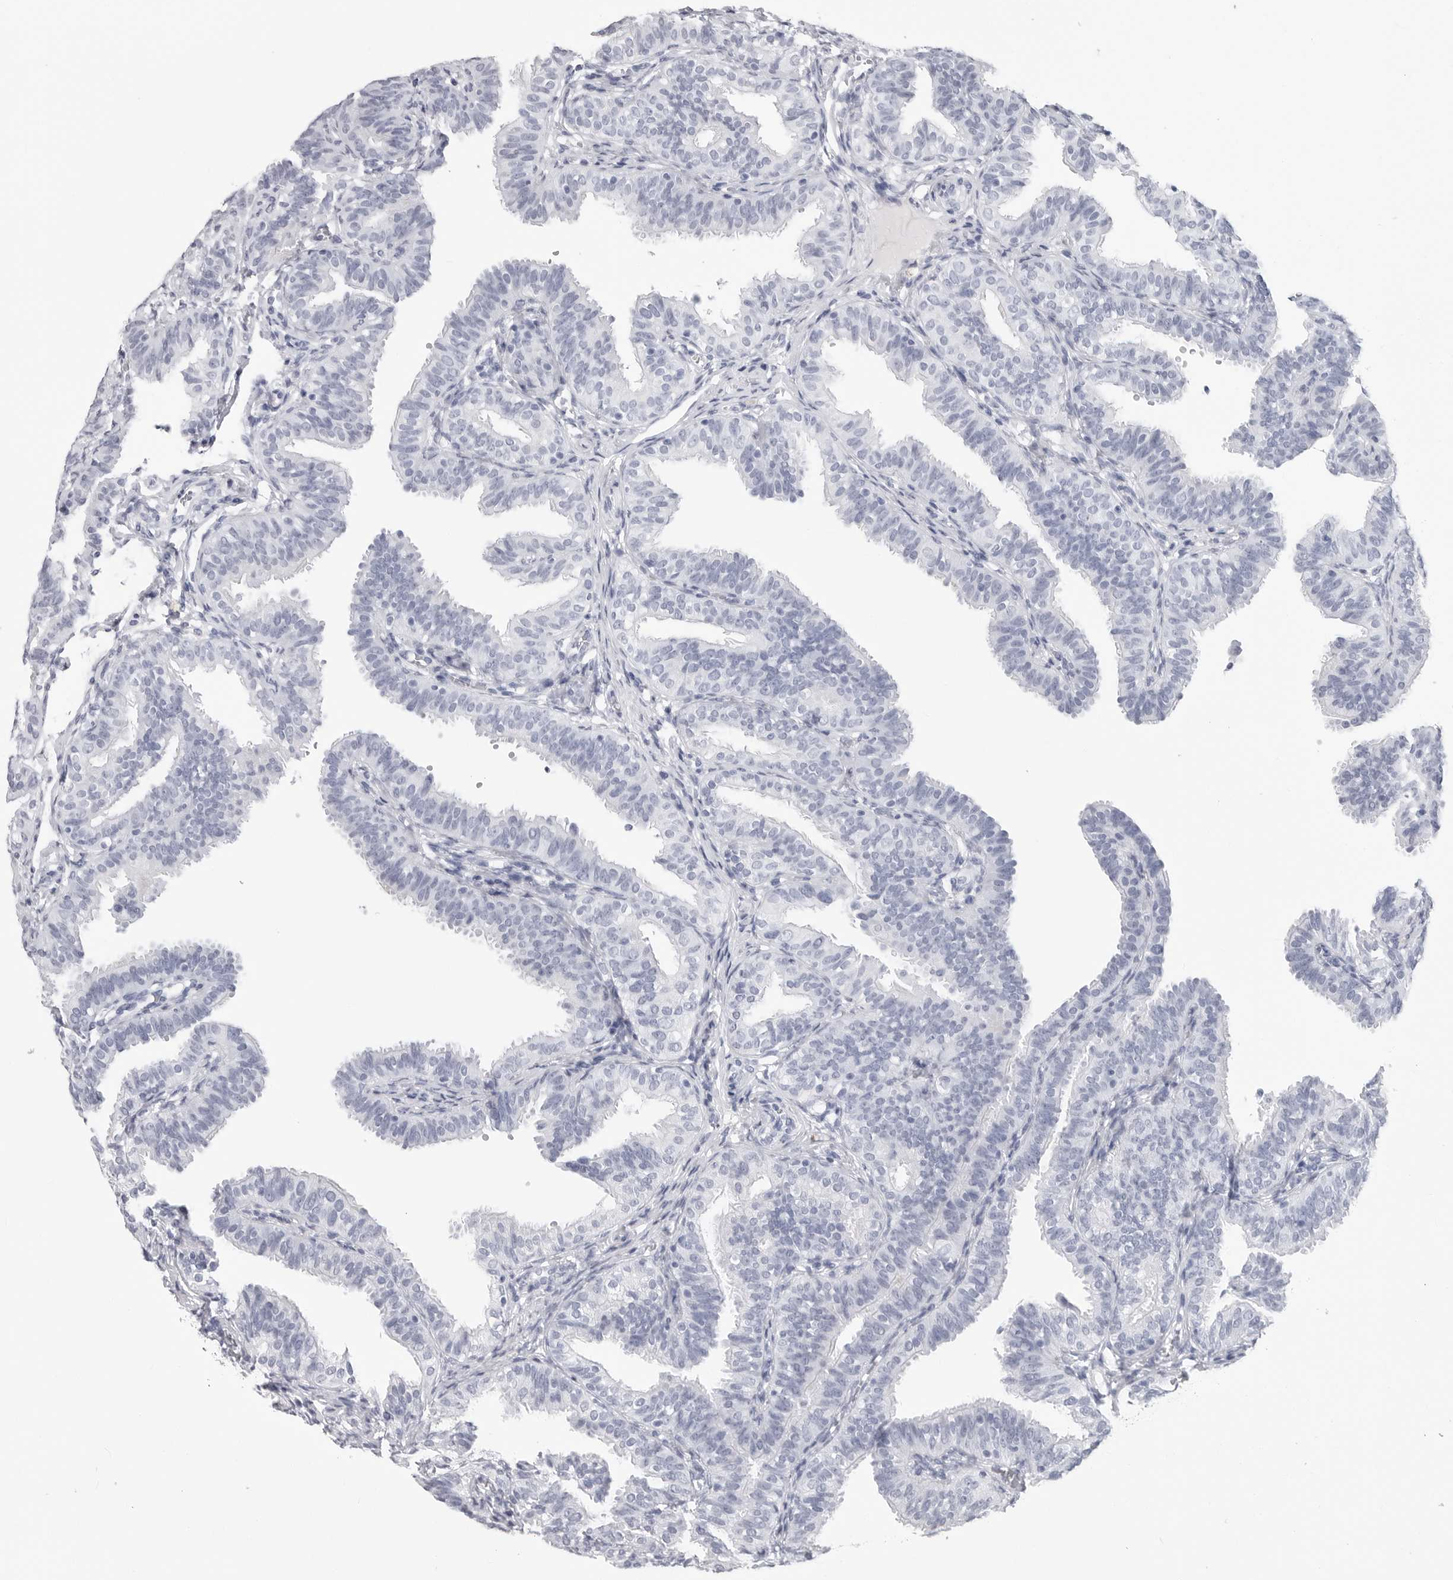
{"staining": {"intensity": "negative", "quantity": "none", "location": "none"}, "tissue": "fallopian tube", "cell_type": "Glandular cells", "image_type": "normal", "snomed": [{"axis": "morphology", "description": "Normal tissue, NOS"}, {"axis": "topography", "description": "Fallopian tube"}], "caption": "Photomicrograph shows no protein expression in glandular cells of unremarkable fallopian tube. (IHC, brightfield microscopy, high magnification).", "gene": "CSH1", "patient": {"sex": "female", "age": 35}}